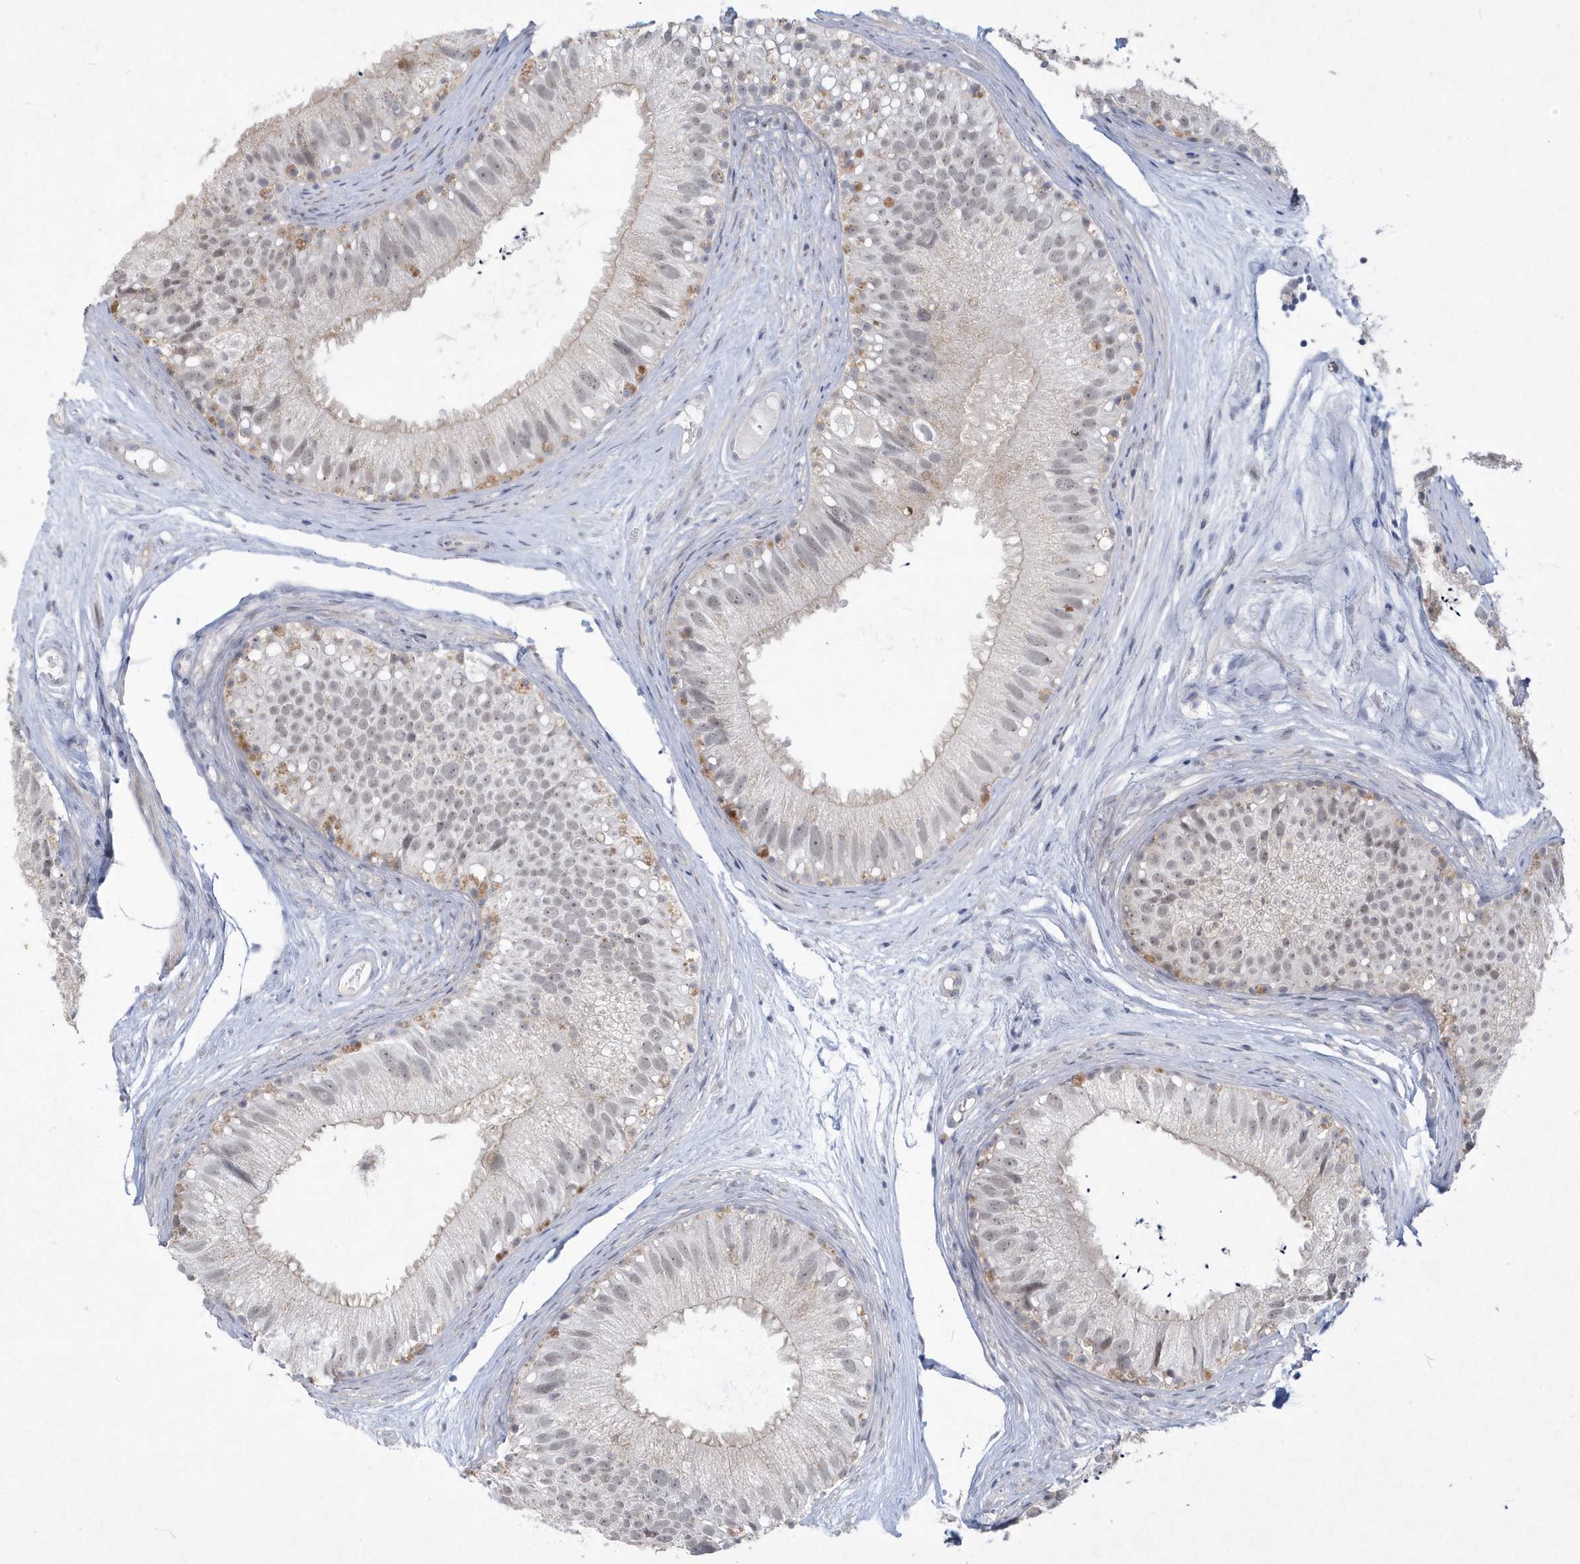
{"staining": {"intensity": "weak", "quantity": "<25%", "location": "cytoplasmic/membranous,nuclear"}, "tissue": "epididymis", "cell_type": "Glandular cells", "image_type": "normal", "snomed": [{"axis": "morphology", "description": "Normal tissue, NOS"}, {"axis": "topography", "description": "Epididymis"}], "caption": "High power microscopy histopathology image of an IHC histopathology image of normal epididymis, revealing no significant positivity in glandular cells. (Brightfield microscopy of DAB (3,3'-diaminobenzidine) immunohistochemistry at high magnification).", "gene": "TSPEAR", "patient": {"sex": "male", "age": 77}}